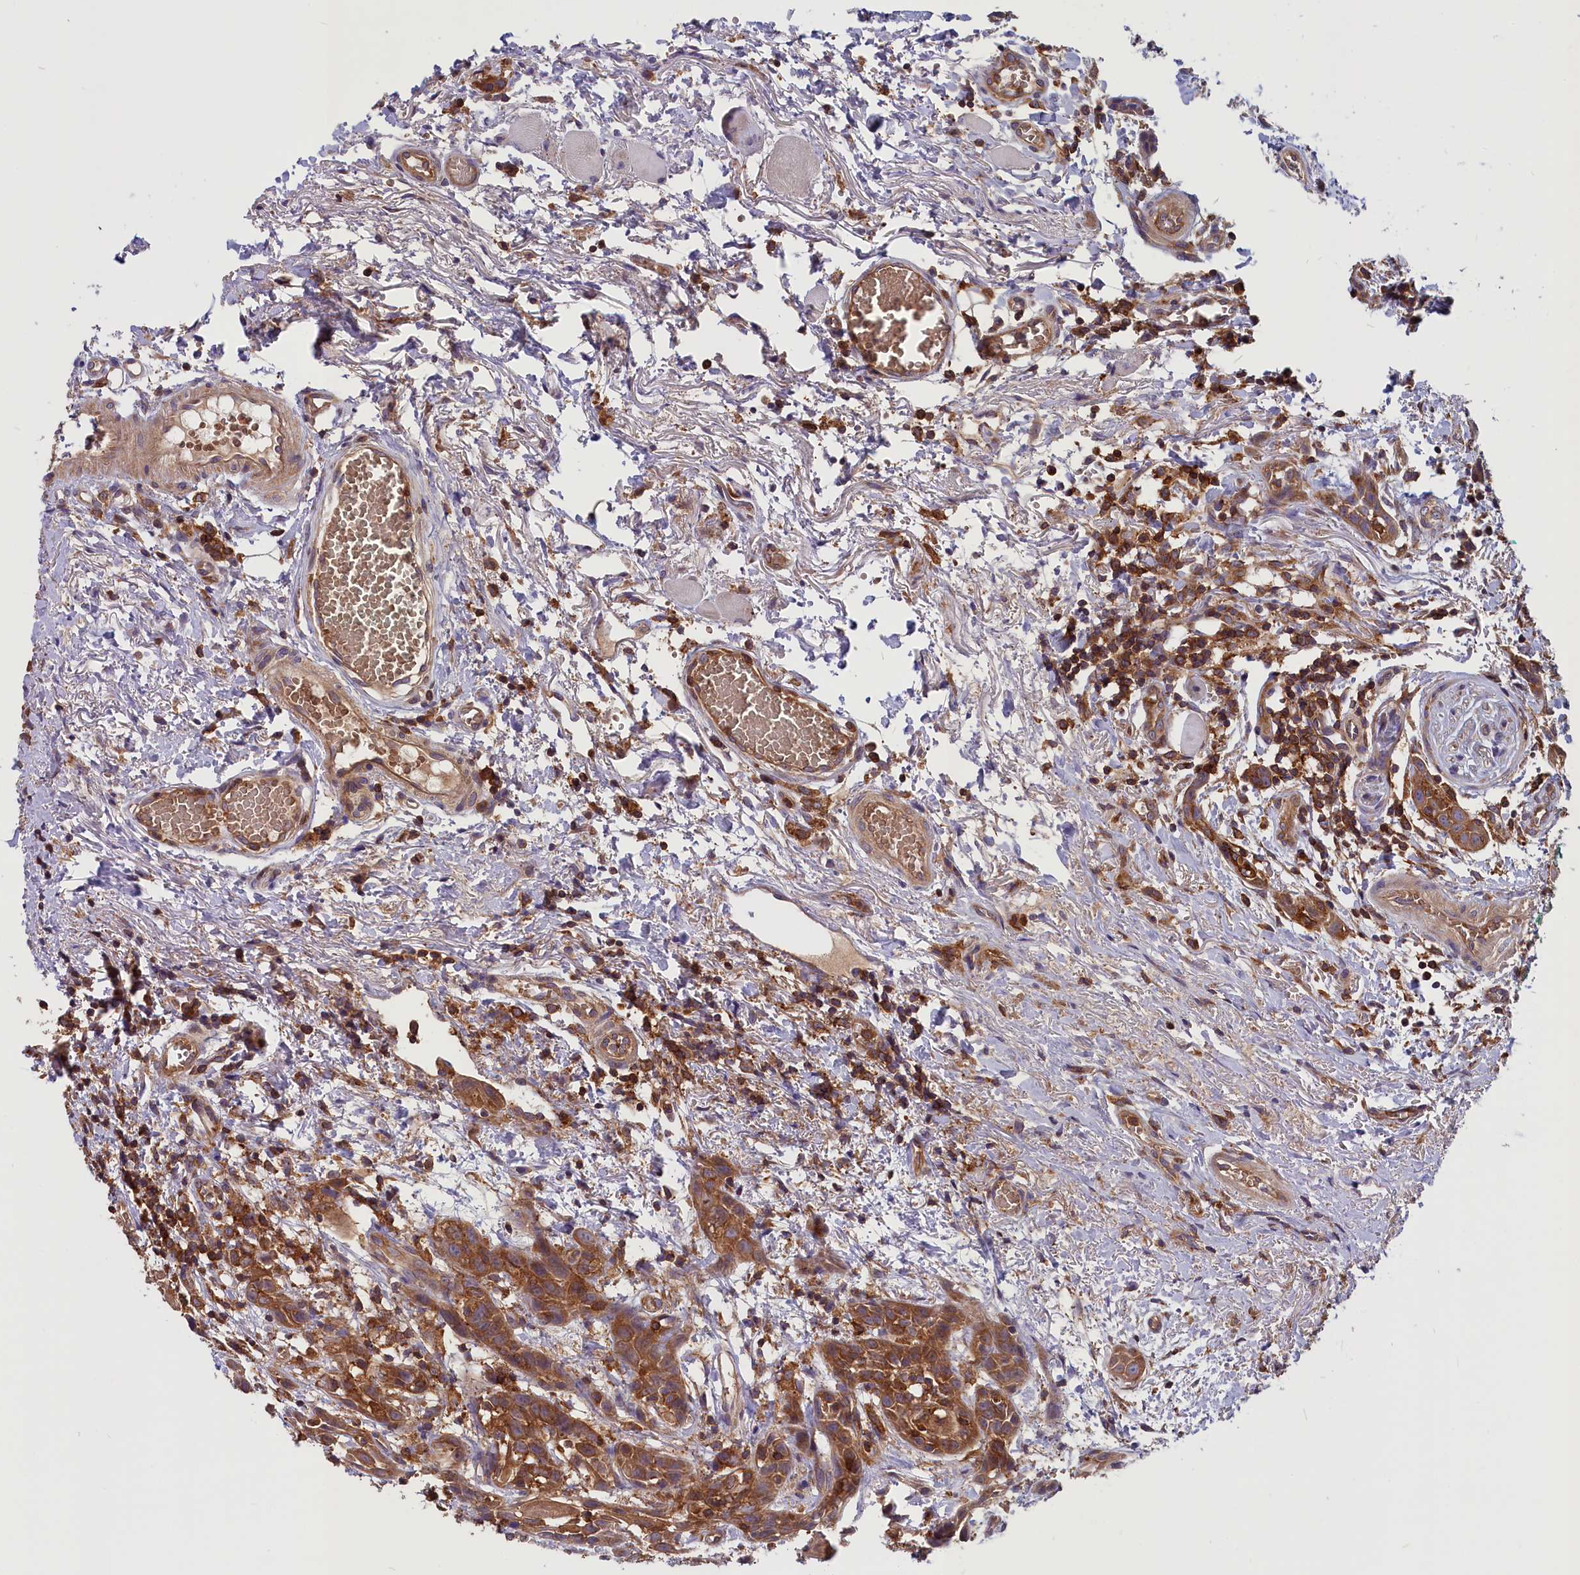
{"staining": {"intensity": "strong", "quantity": ">75%", "location": "cytoplasmic/membranous"}, "tissue": "head and neck cancer", "cell_type": "Tumor cells", "image_type": "cancer", "snomed": [{"axis": "morphology", "description": "Squamous cell carcinoma, NOS"}, {"axis": "topography", "description": "Oral tissue"}, {"axis": "topography", "description": "Head-Neck"}], "caption": "Human head and neck squamous cell carcinoma stained for a protein (brown) reveals strong cytoplasmic/membranous positive positivity in approximately >75% of tumor cells.", "gene": "MYO9B", "patient": {"sex": "female", "age": 50}}